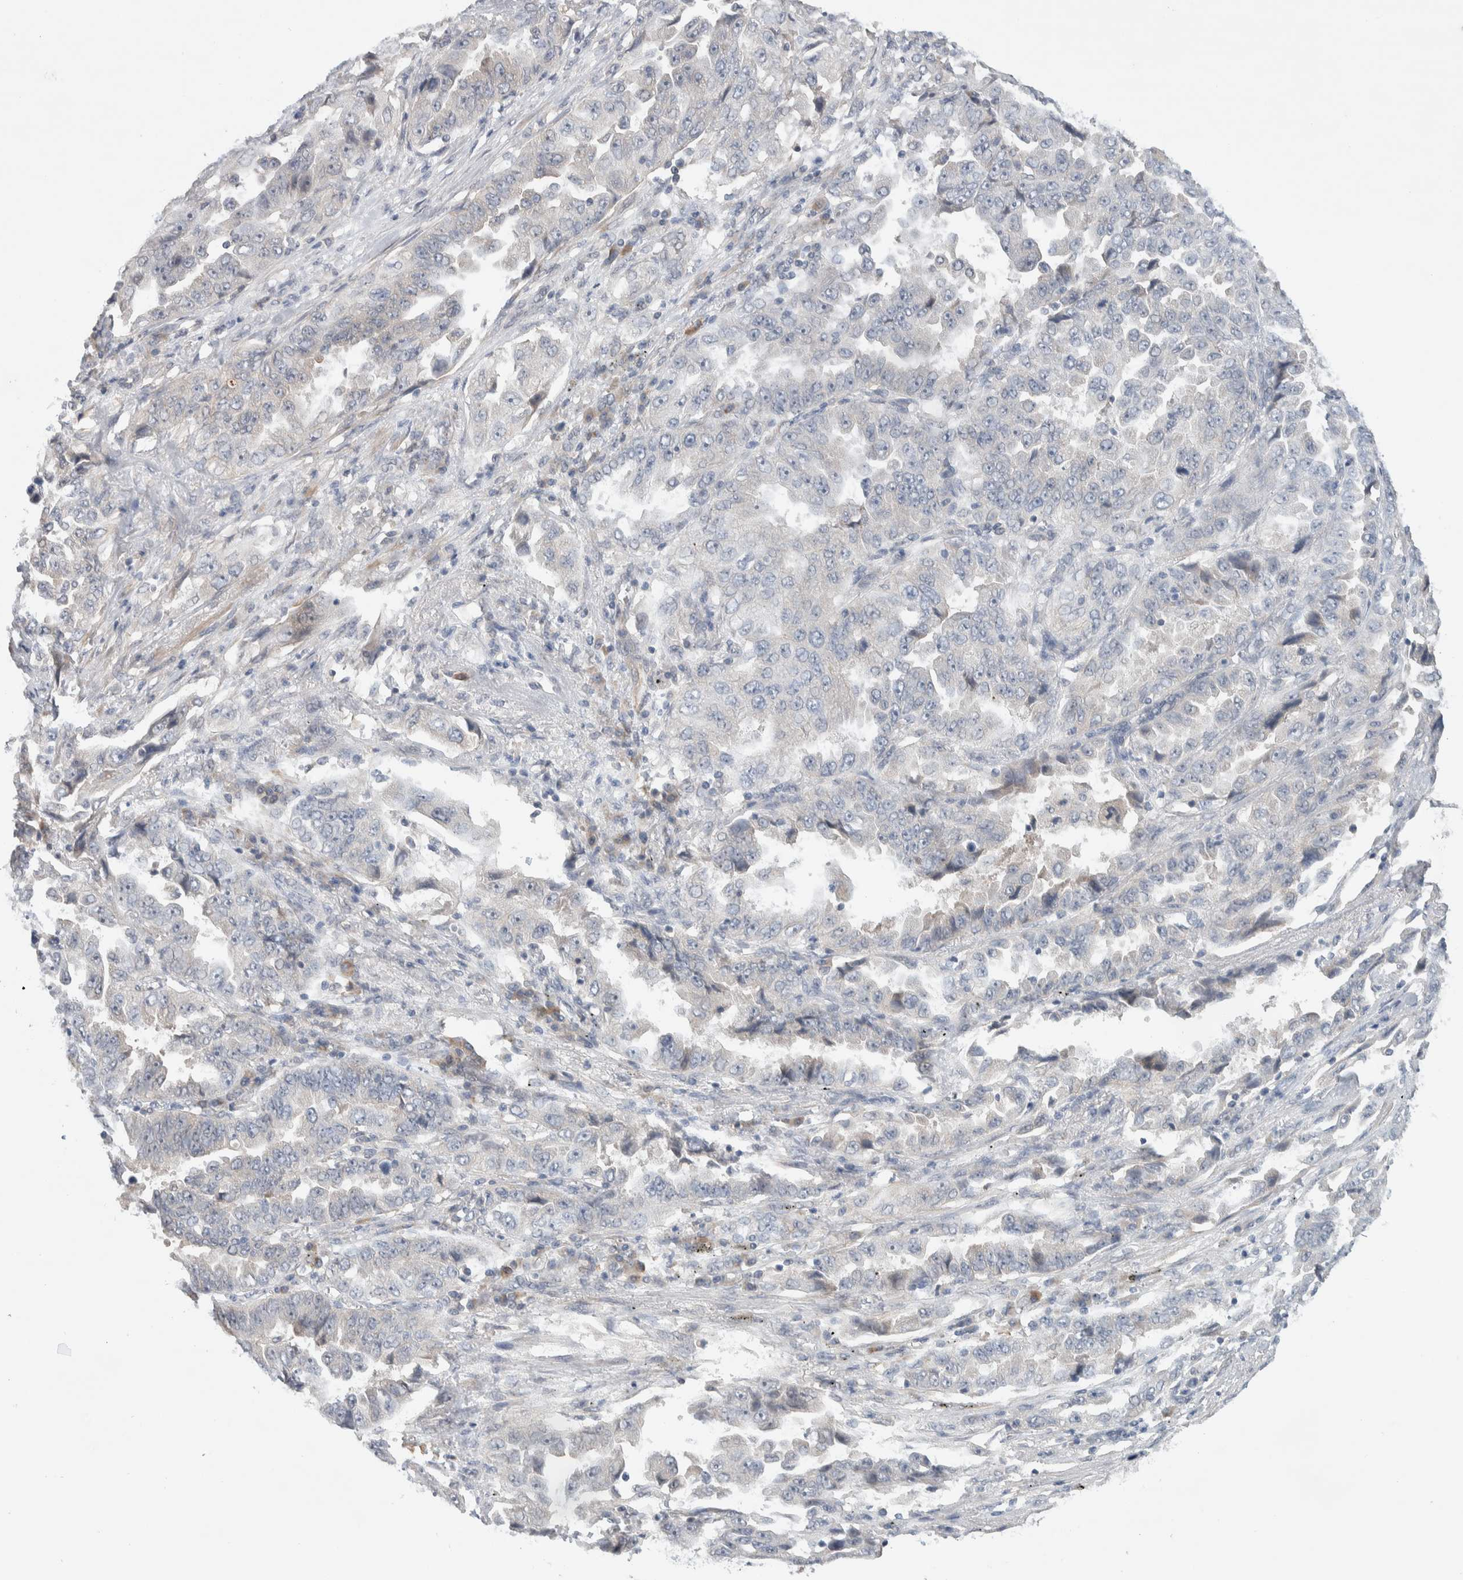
{"staining": {"intensity": "negative", "quantity": "none", "location": "none"}, "tissue": "lung cancer", "cell_type": "Tumor cells", "image_type": "cancer", "snomed": [{"axis": "morphology", "description": "Adenocarcinoma, NOS"}, {"axis": "topography", "description": "Lung"}], "caption": "The immunohistochemistry histopathology image has no significant staining in tumor cells of lung adenocarcinoma tissue.", "gene": "DEPTOR", "patient": {"sex": "female", "age": 51}}